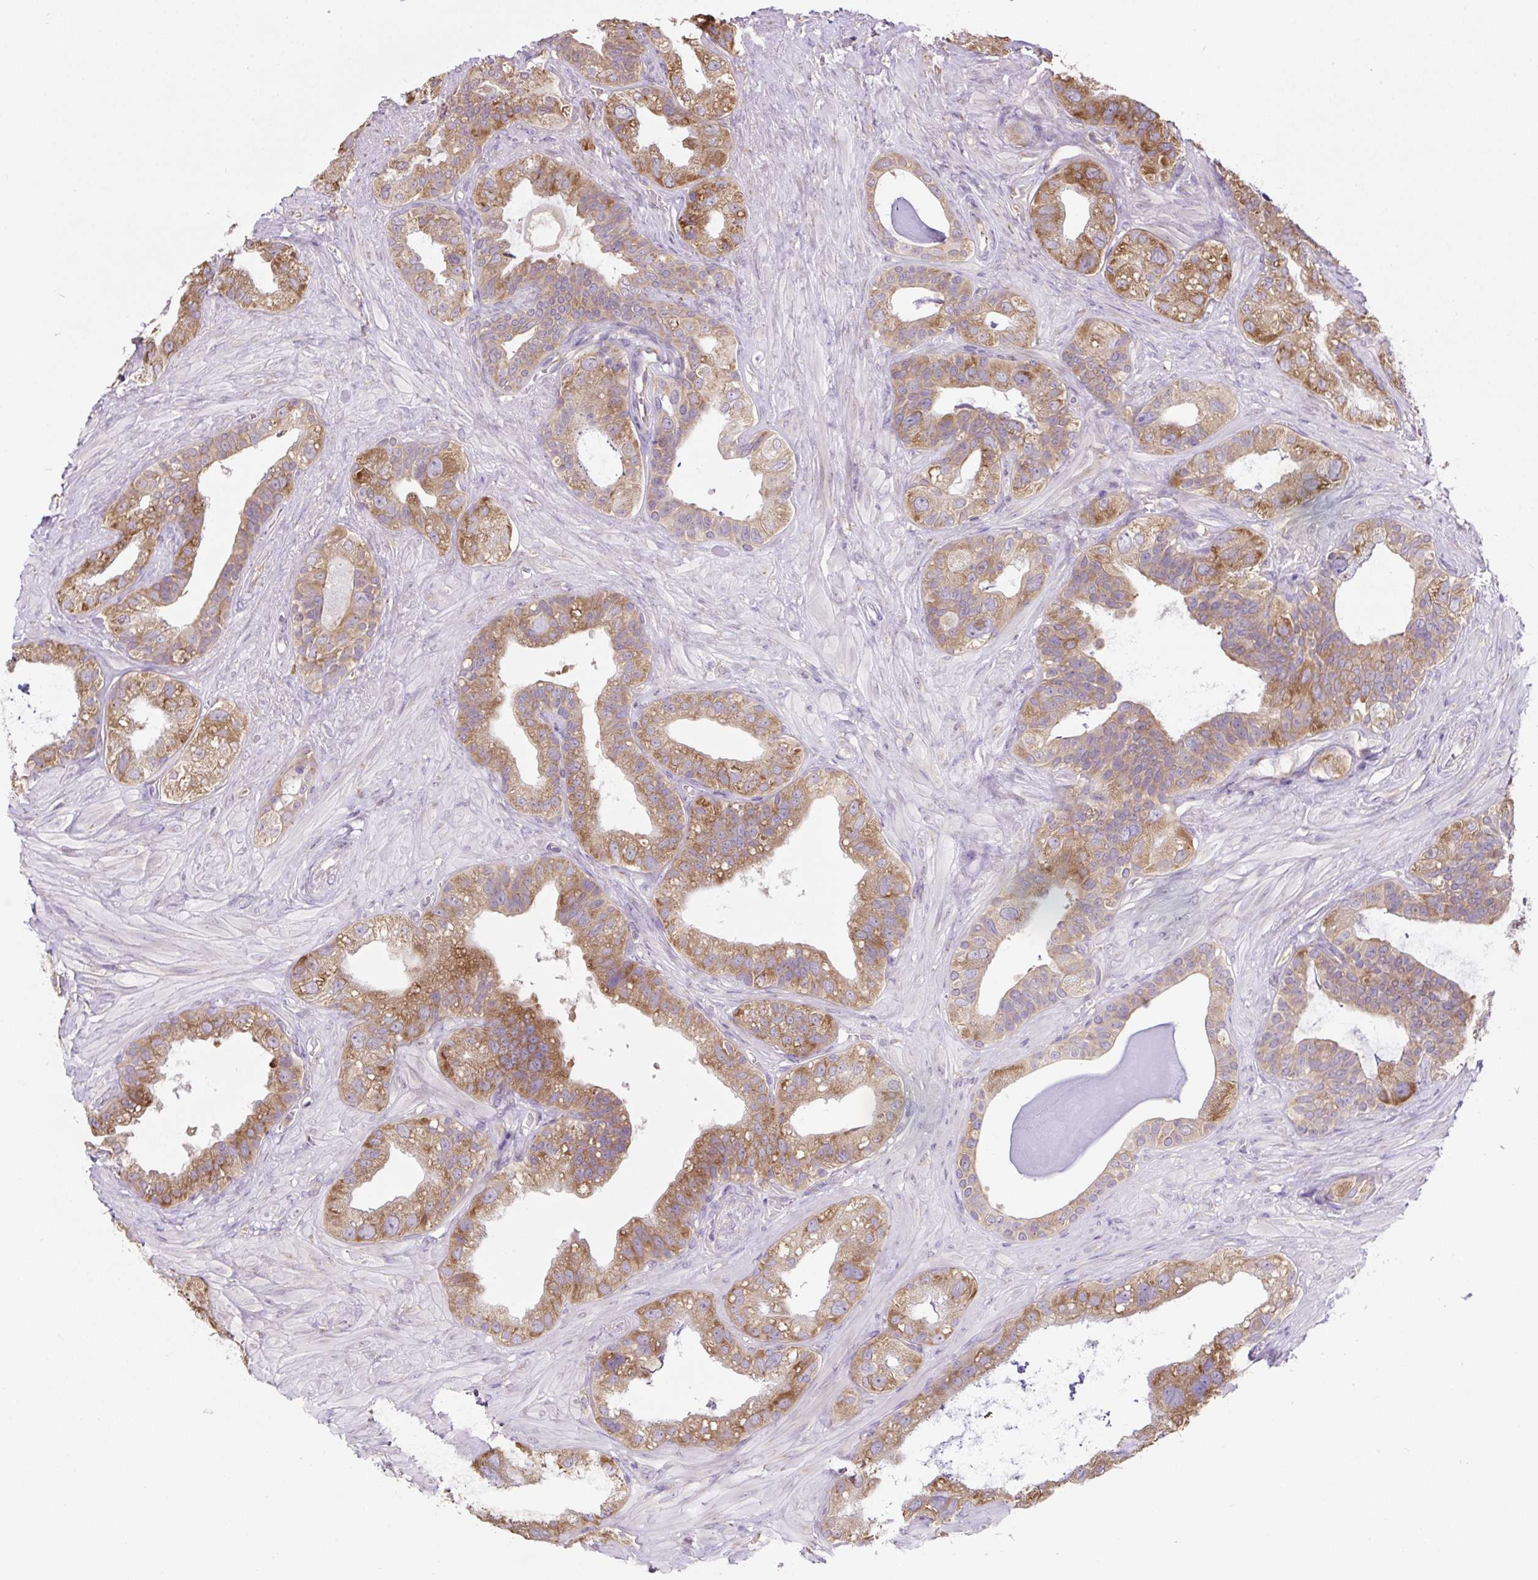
{"staining": {"intensity": "moderate", "quantity": ">75%", "location": "cytoplasmic/membranous"}, "tissue": "seminal vesicle", "cell_type": "Glandular cells", "image_type": "normal", "snomed": [{"axis": "morphology", "description": "Normal tissue, NOS"}, {"axis": "topography", "description": "Seminal veicle"}, {"axis": "topography", "description": "Peripheral nerve tissue"}], "caption": "DAB (3,3'-diaminobenzidine) immunohistochemical staining of normal human seminal vesicle reveals moderate cytoplasmic/membranous protein staining in approximately >75% of glandular cells. Ihc stains the protein in brown and the nuclei are stained blue.", "gene": "RPS23", "patient": {"sex": "male", "age": 76}}